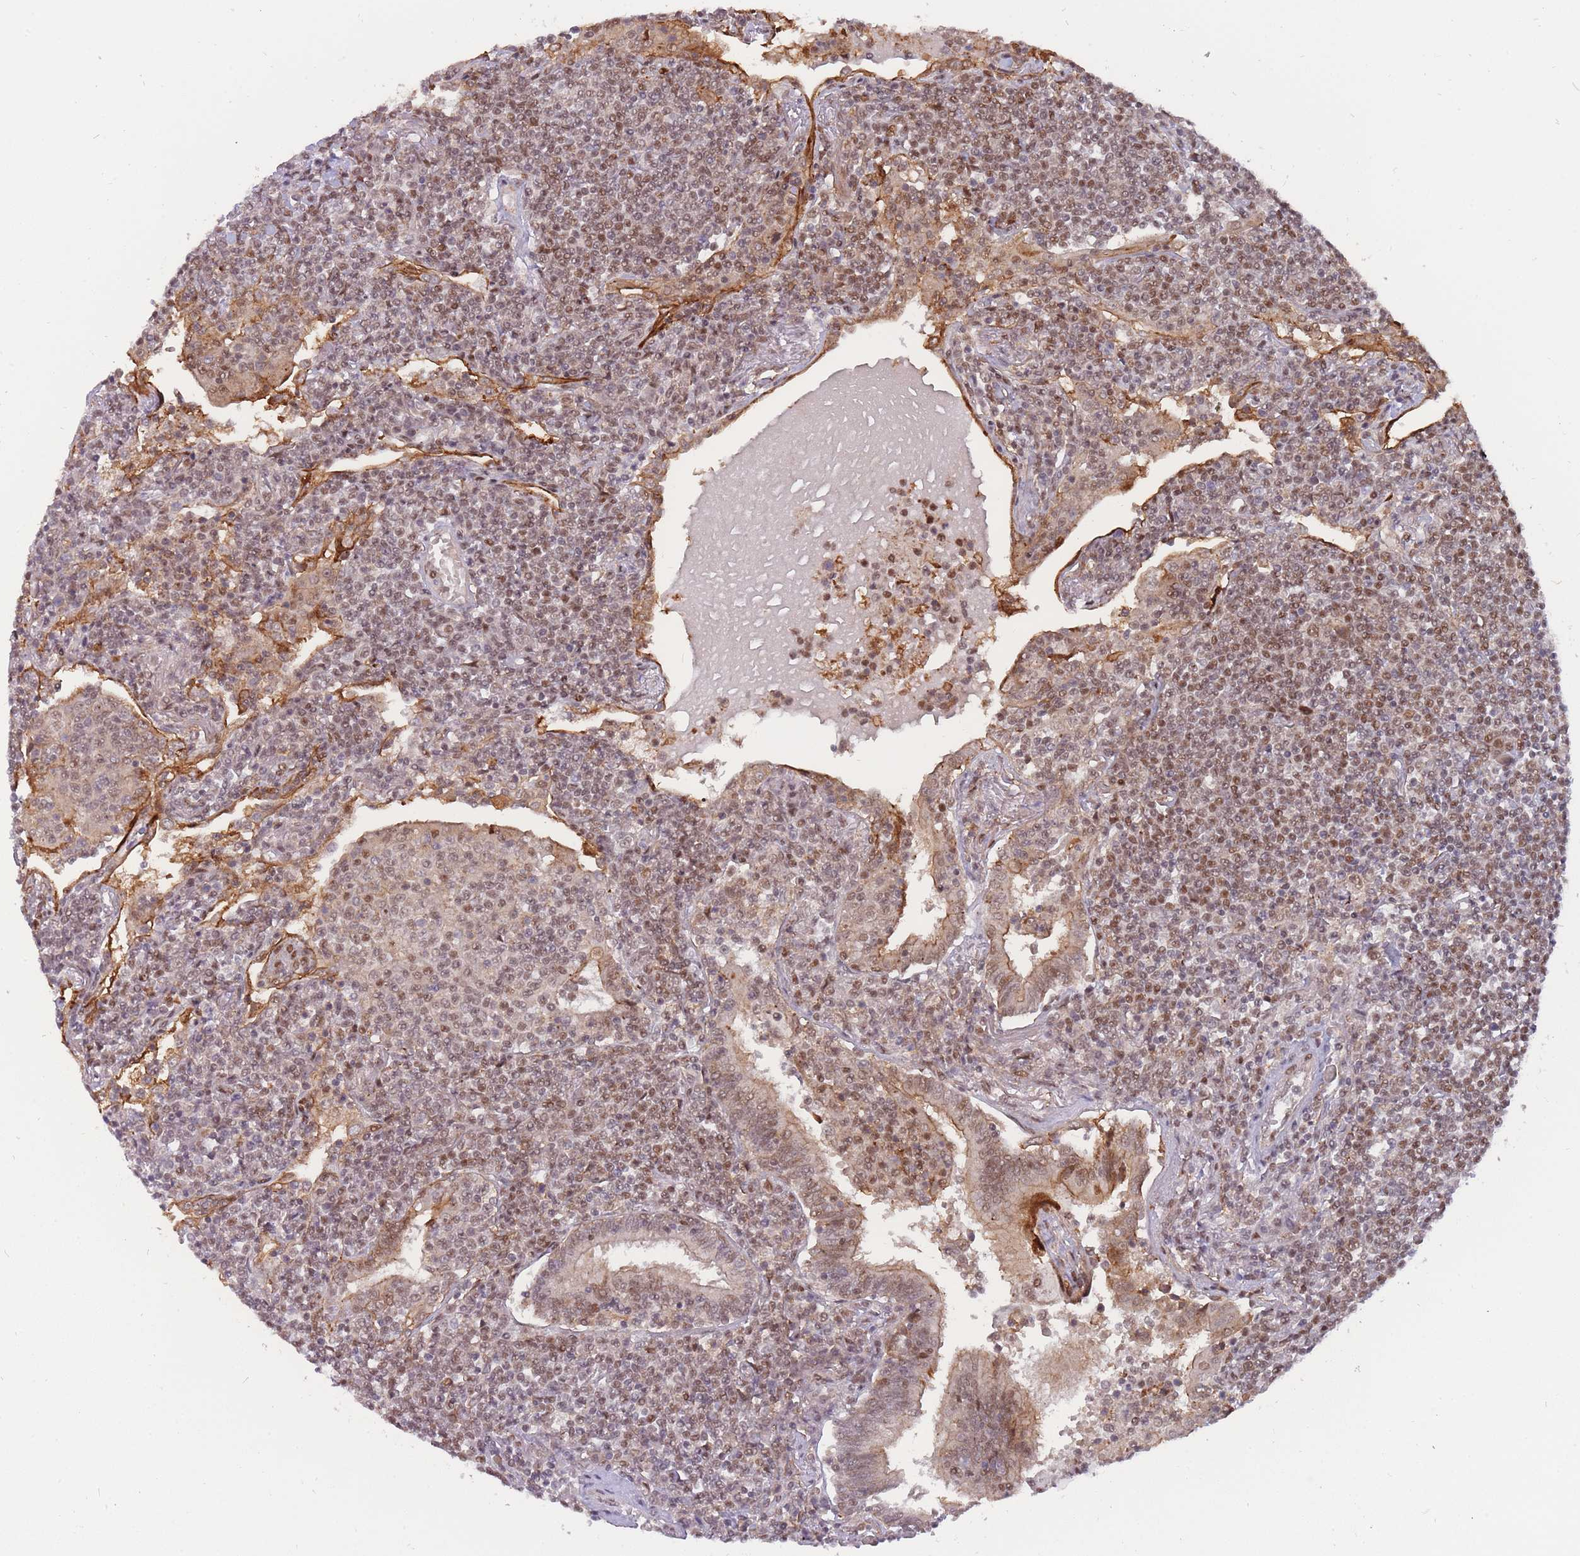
{"staining": {"intensity": "moderate", "quantity": "25%-75%", "location": "nuclear"}, "tissue": "lymphoma", "cell_type": "Tumor cells", "image_type": "cancer", "snomed": [{"axis": "morphology", "description": "Malignant lymphoma, non-Hodgkin's type, Low grade"}, {"axis": "topography", "description": "Lung"}], "caption": "Lymphoma stained for a protein displays moderate nuclear positivity in tumor cells.", "gene": "BOD1L1", "patient": {"sex": "female", "age": 71}}